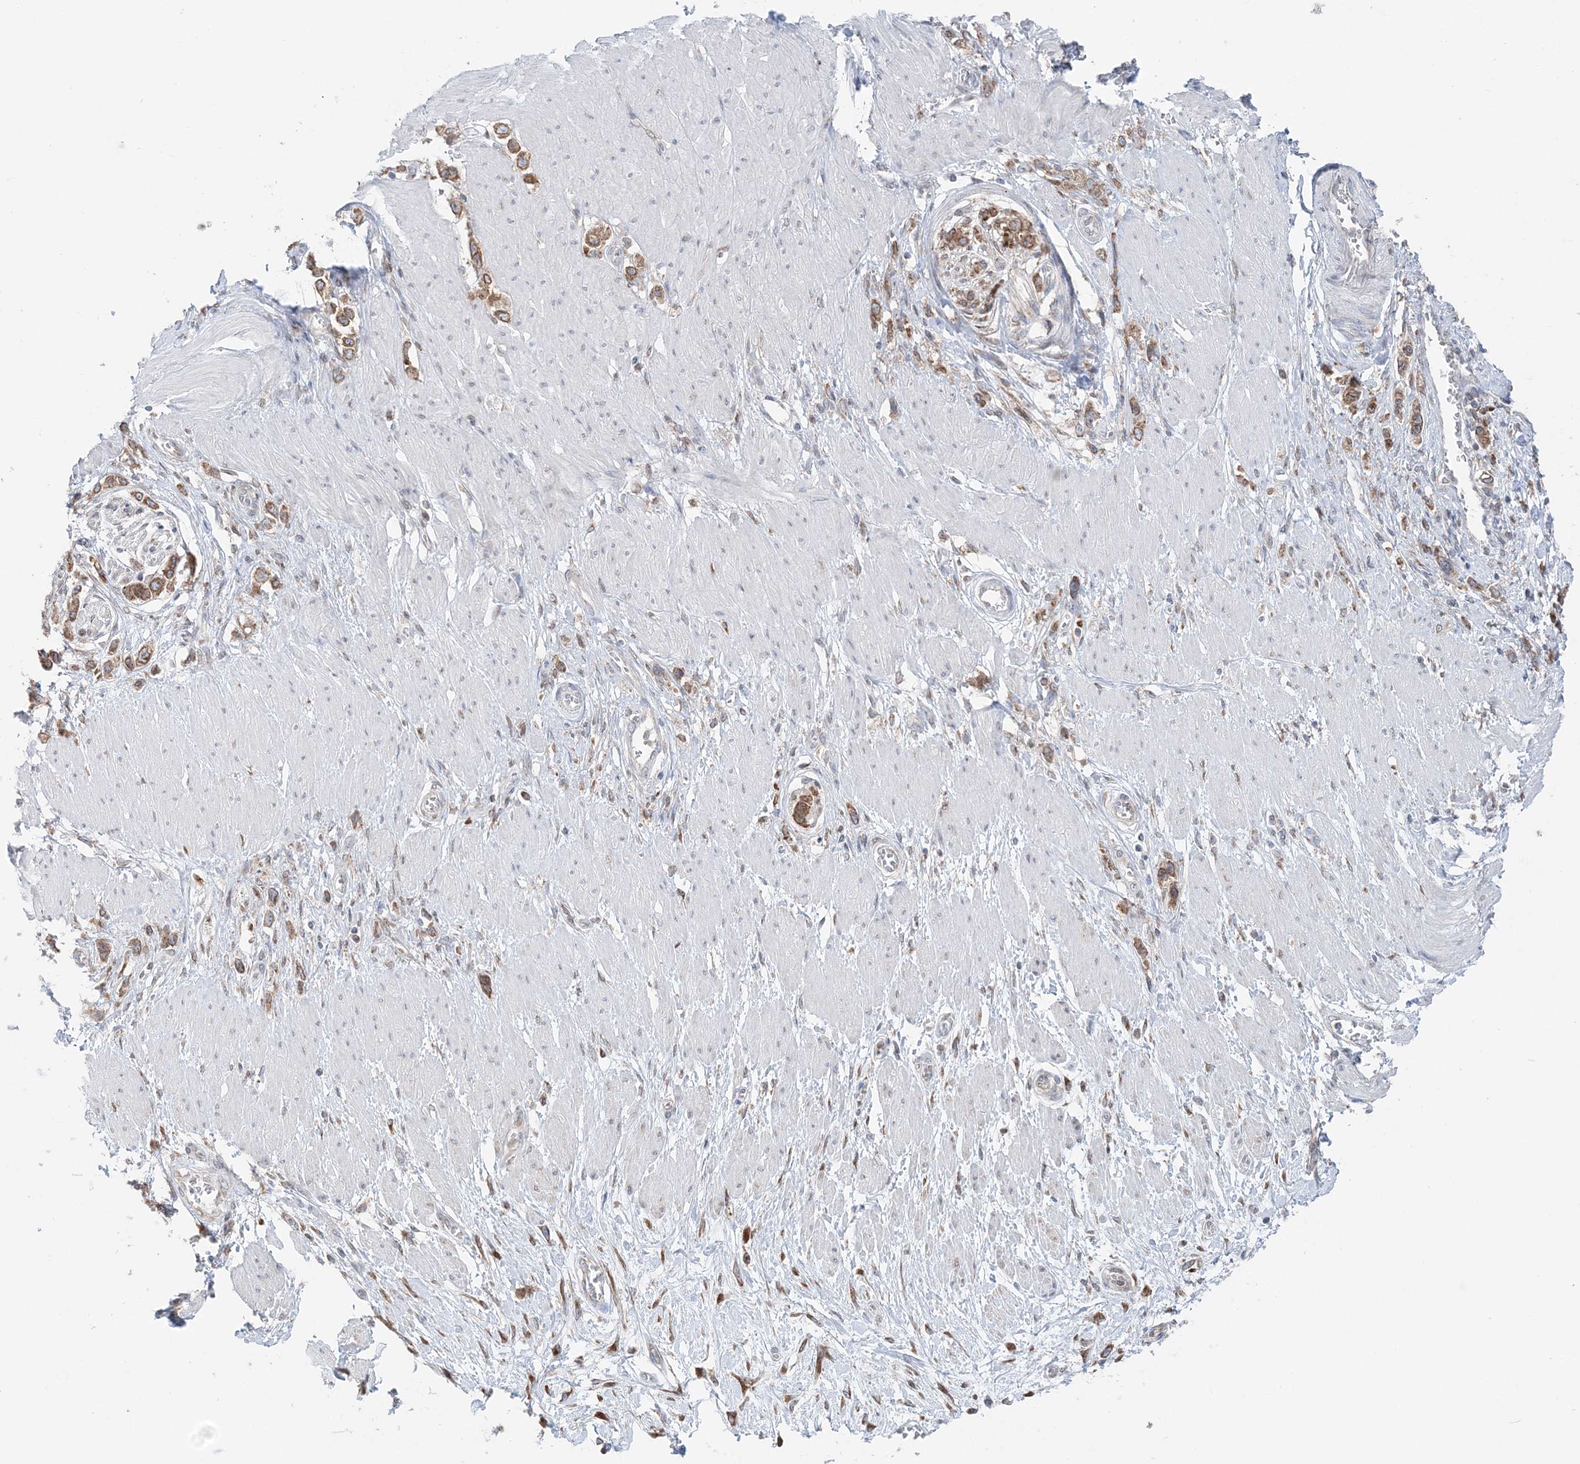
{"staining": {"intensity": "moderate", "quantity": ">75%", "location": "cytoplasmic/membranous"}, "tissue": "stomach cancer", "cell_type": "Tumor cells", "image_type": "cancer", "snomed": [{"axis": "morphology", "description": "Normal tissue, NOS"}, {"axis": "morphology", "description": "Adenocarcinoma, NOS"}, {"axis": "topography", "description": "Stomach, upper"}, {"axis": "topography", "description": "Stomach"}], "caption": "IHC image of neoplastic tissue: stomach cancer stained using IHC exhibits medium levels of moderate protein expression localized specifically in the cytoplasmic/membranous of tumor cells, appearing as a cytoplasmic/membranous brown color.", "gene": "TMED10", "patient": {"sex": "female", "age": 65}}